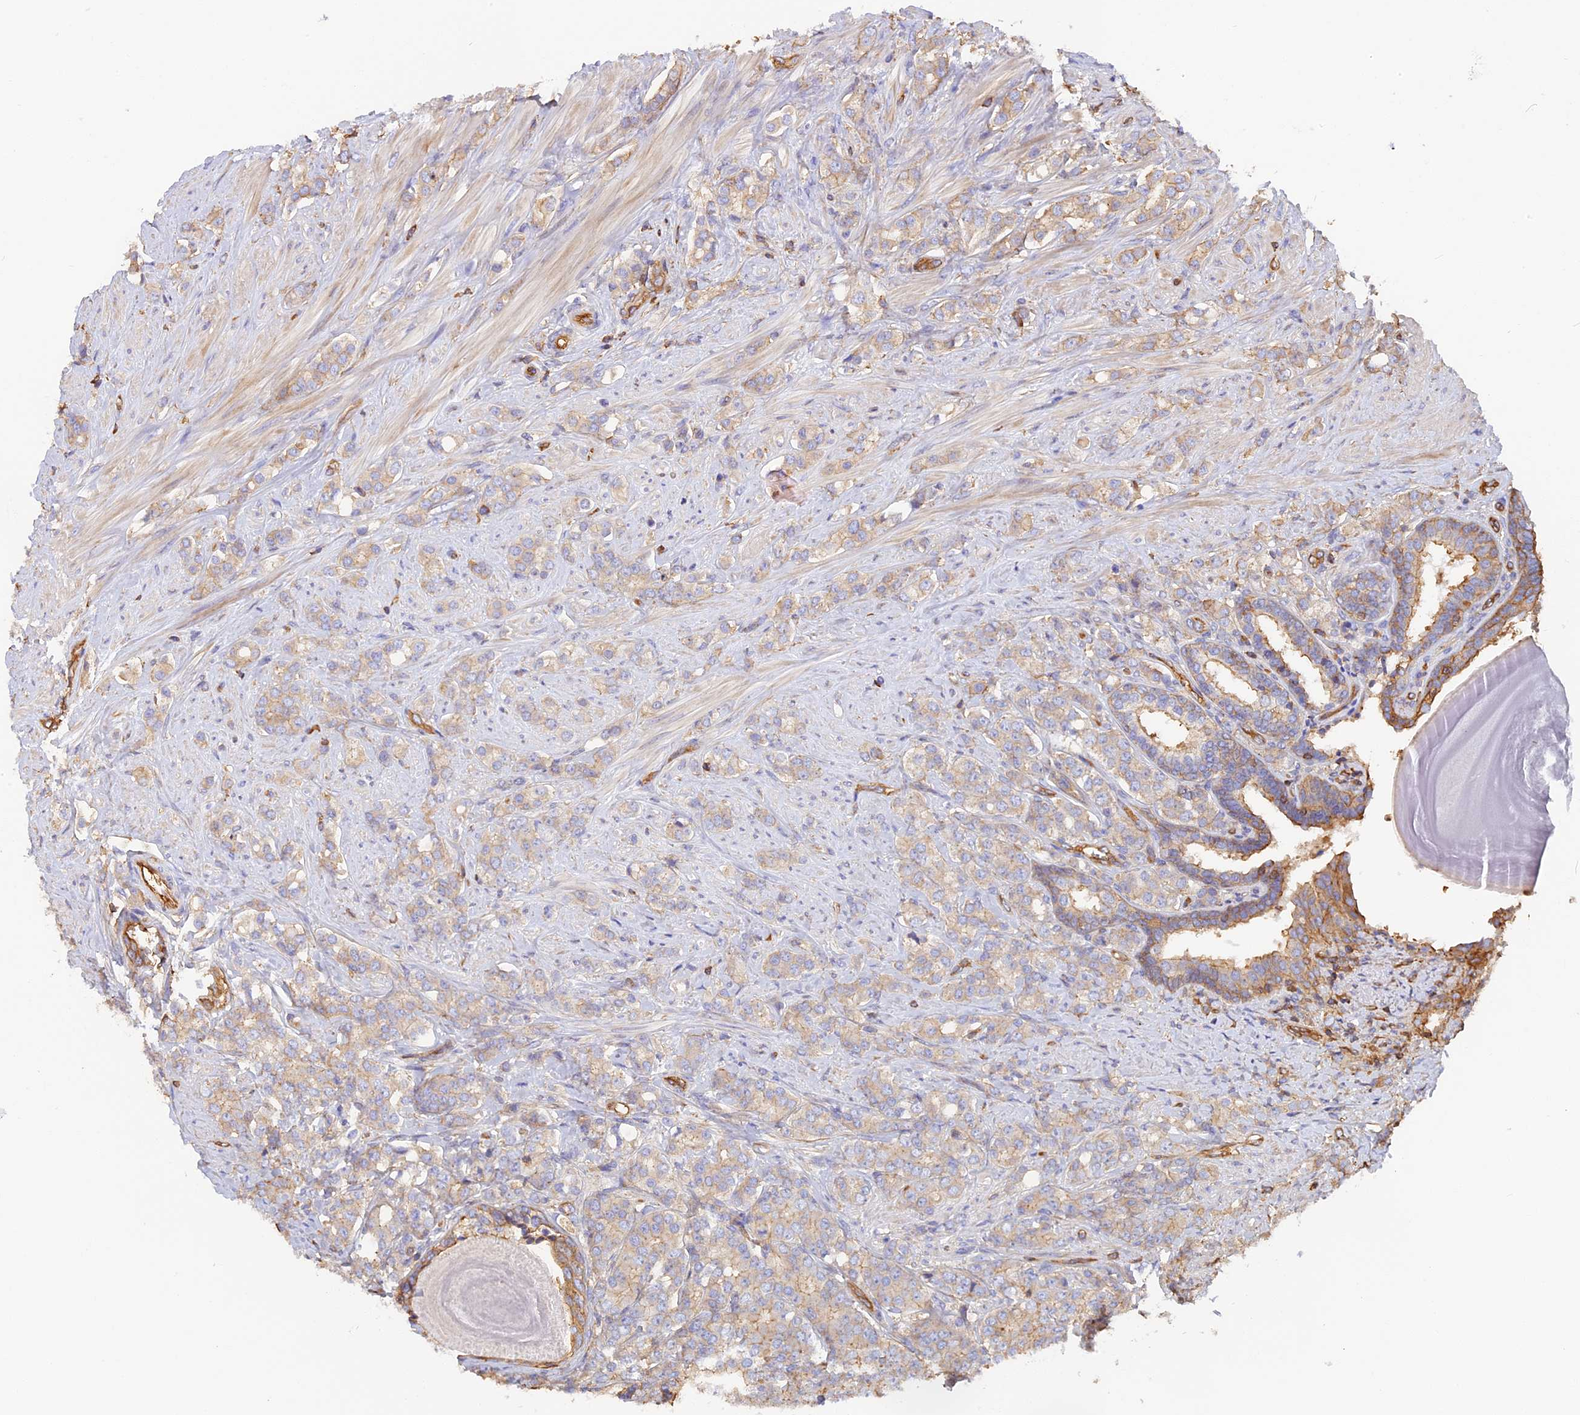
{"staining": {"intensity": "weak", "quantity": ">75%", "location": "cytoplasmic/membranous"}, "tissue": "prostate cancer", "cell_type": "Tumor cells", "image_type": "cancer", "snomed": [{"axis": "morphology", "description": "Adenocarcinoma, High grade"}, {"axis": "topography", "description": "Prostate"}], "caption": "The immunohistochemical stain highlights weak cytoplasmic/membranous positivity in tumor cells of prostate cancer tissue.", "gene": "VPS18", "patient": {"sex": "male", "age": 62}}